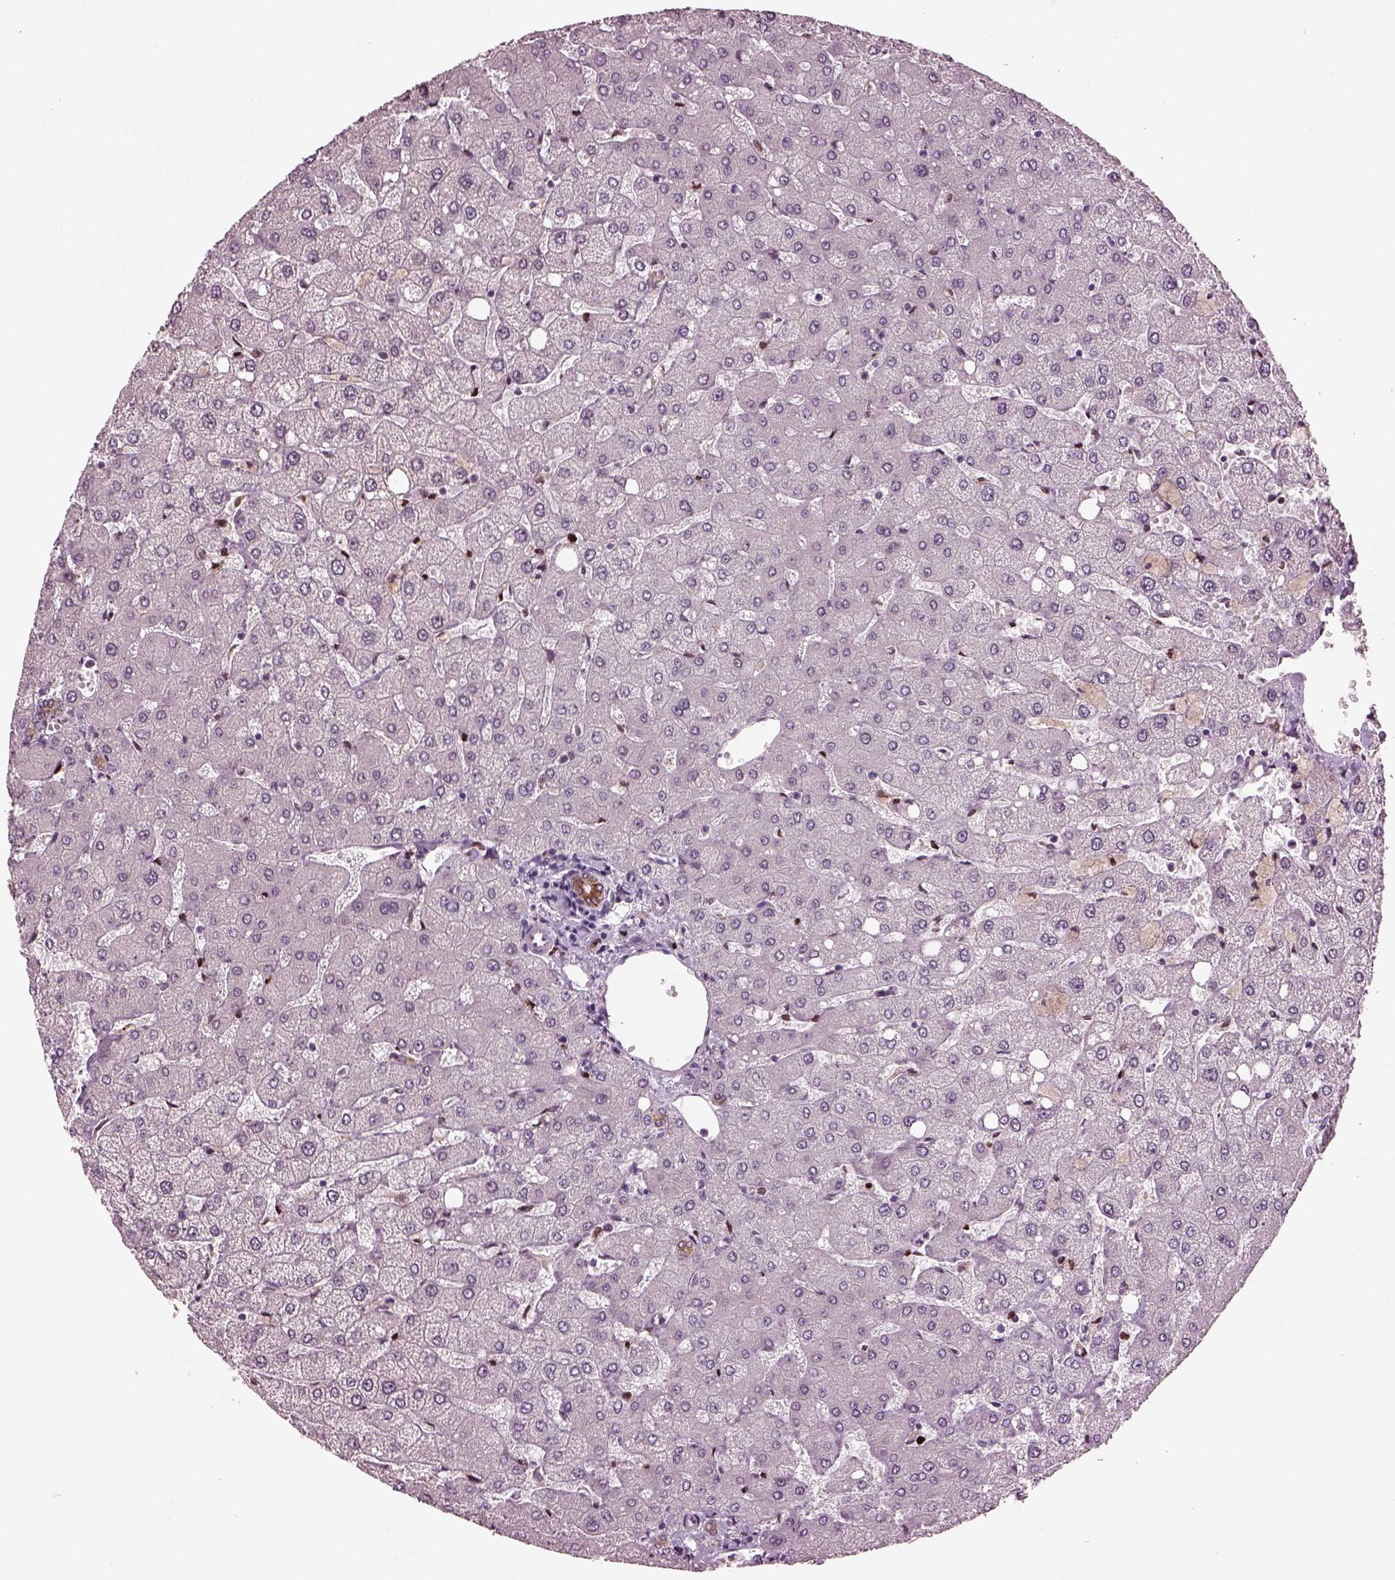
{"staining": {"intensity": "weak", "quantity": ">75%", "location": "cytoplasmic/membranous"}, "tissue": "liver", "cell_type": "Cholangiocytes", "image_type": "normal", "snomed": [{"axis": "morphology", "description": "Normal tissue, NOS"}, {"axis": "topography", "description": "Liver"}], "caption": "Protein staining demonstrates weak cytoplasmic/membranous positivity in about >75% of cholangiocytes in benign liver. The protein of interest is stained brown, and the nuclei are stained in blue (DAB IHC with brightfield microscopy, high magnification).", "gene": "RUFY3", "patient": {"sex": "female", "age": 54}}